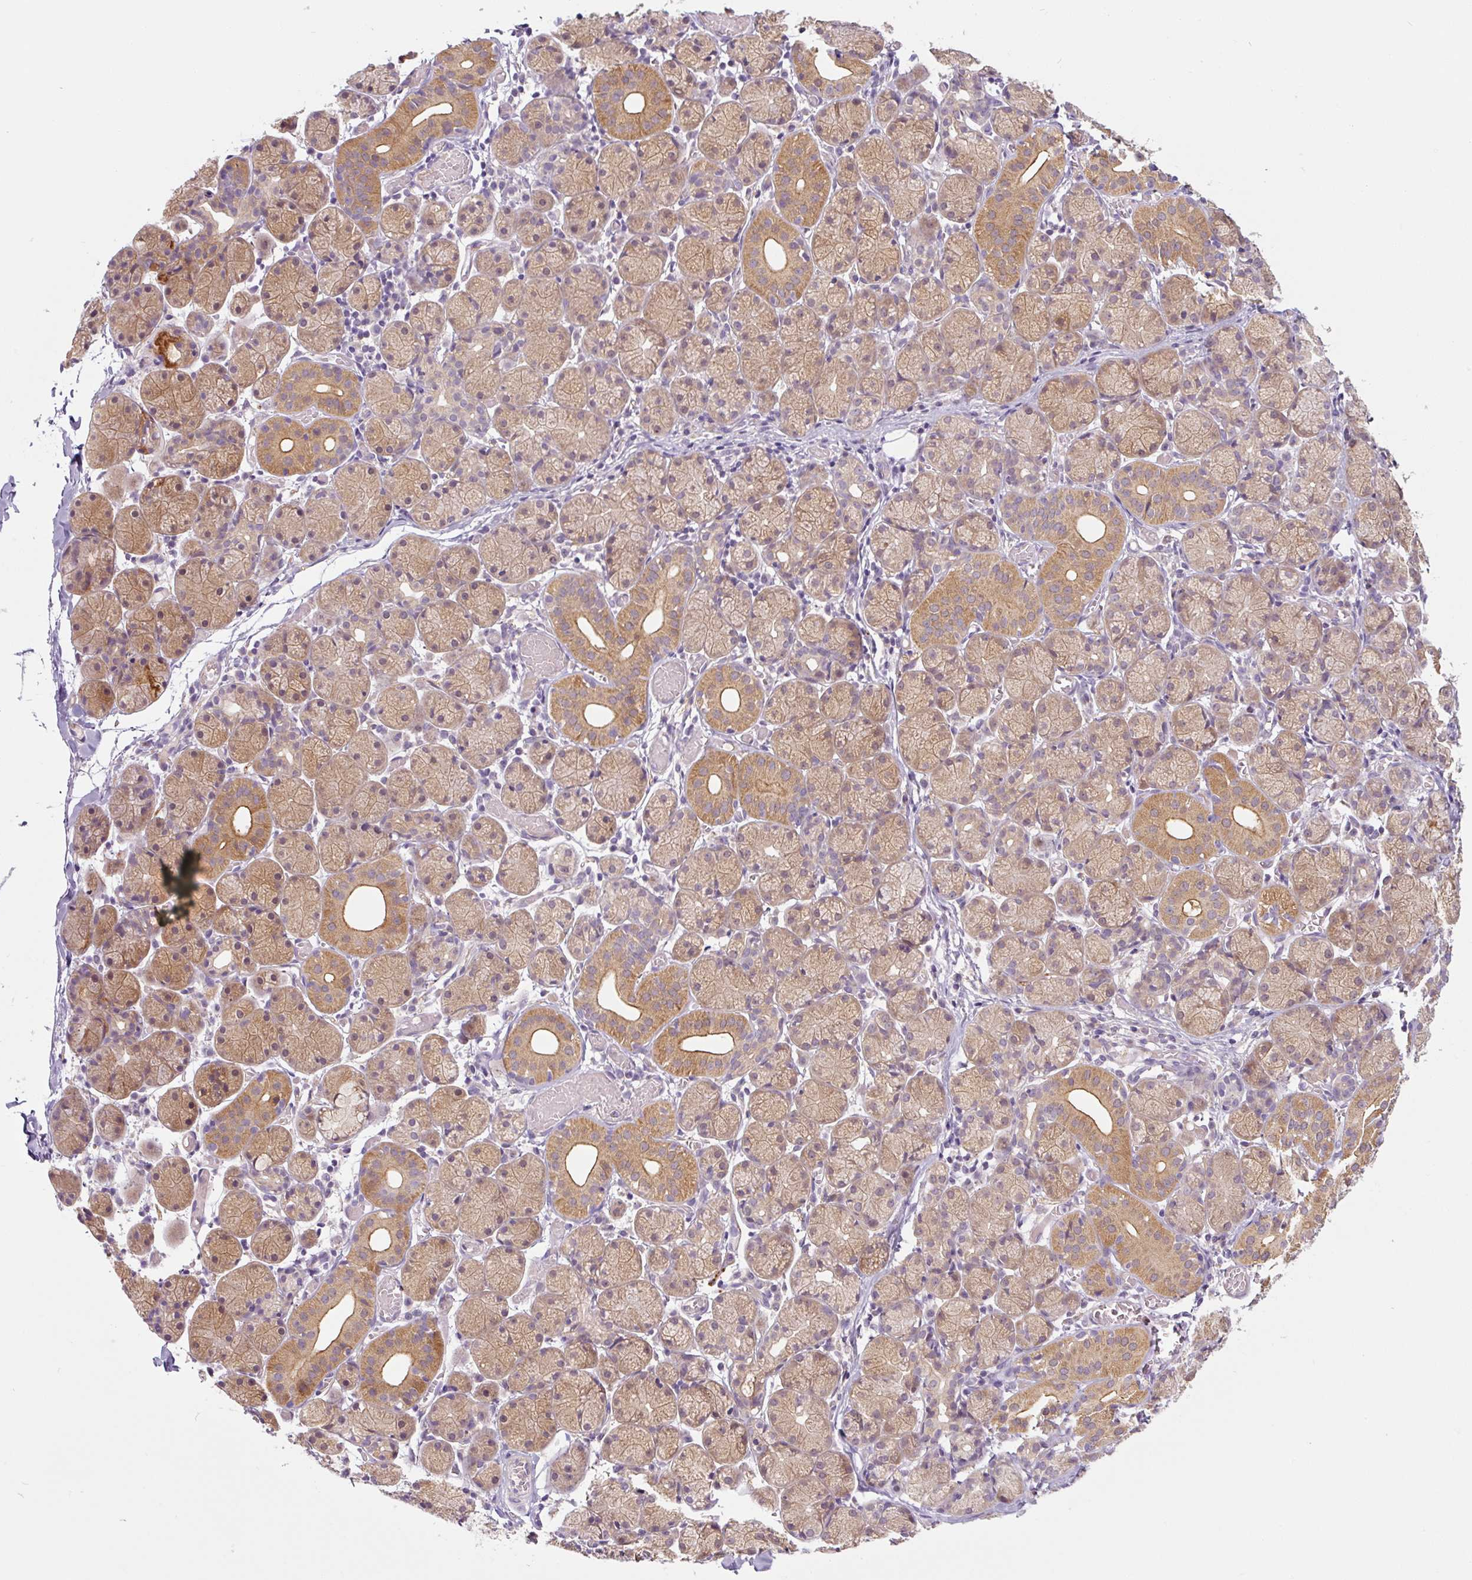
{"staining": {"intensity": "moderate", "quantity": "25%-75%", "location": "cytoplasmic/membranous"}, "tissue": "salivary gland", "cell_type": "Glandular cells", "image_type": "normal", "snomed": [{"axis": "morphology", "description": "Normal tissue, NOS"}, {"axis": "topography", "description": "Salivary gland"}], "caption": "Immunohistochemistry (DAB (3,3'-diaminobenzidine)) staining of normal salivary gland exhibits moderate cytoplasmic/membranous protein expression in approximately 25%-75% of glandular cells.", "gene": "PRKAA2", "patient": {"sex": "female", "age": 24}}